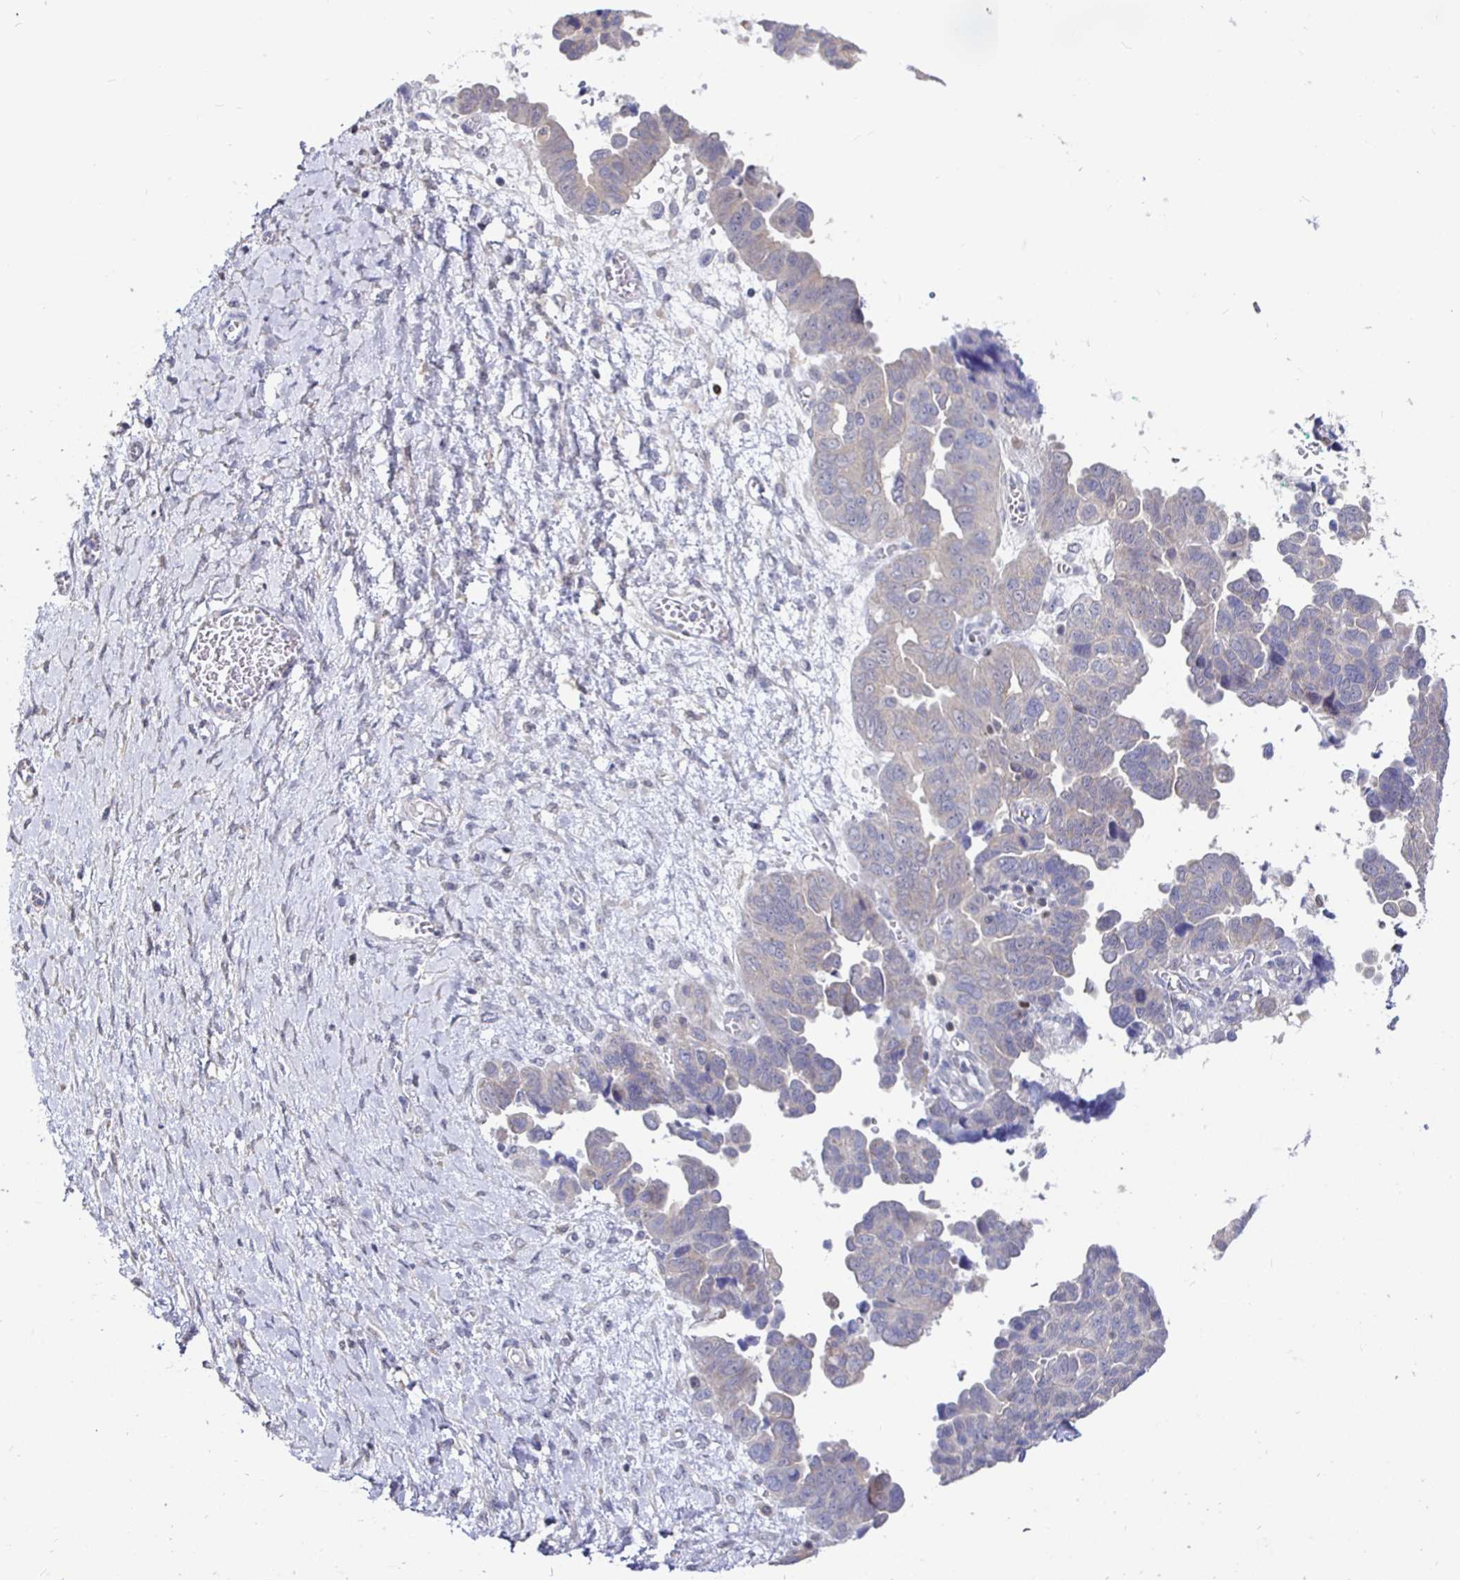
{"staining": {"intensity": "weak", "quantity": "<25%", "location": "cytoplasmic/membranous"}, "tissue": "ovarian cancer", "cell_type": "Tumor cells", "image_type": "cancer", "snomed": [{"axis": "morphology", "description": "Cystadenocarcinoma, serous, NOS"}, {"axis": "topography", "description": "Ovary"}], "caption": "Immunohistochemical staining of human serous cystadenocarcinoma (ovarian) exhibits no significant staining in tumor cells. Nuclei are stained in blue.", "gene": "SATB1", "patient": {"sex": "female", "age": 64}}